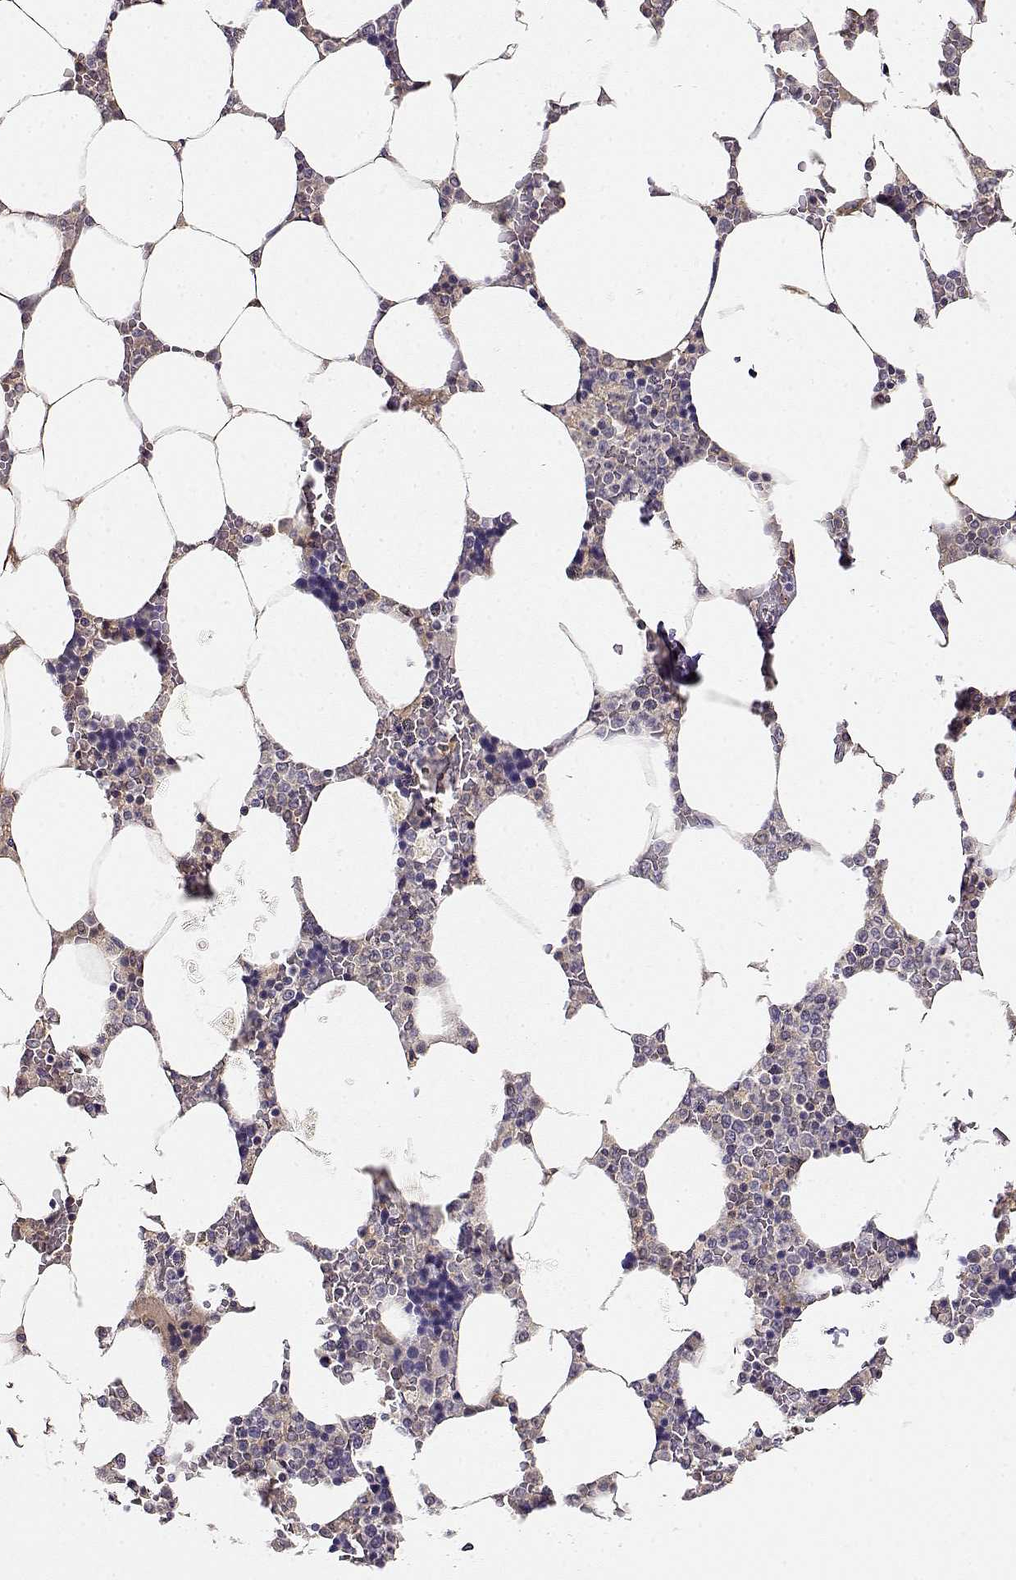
{"staining": {"intensity": "negative", "quantity": "none", "location": "none"}, "tissue": "bone marrow", "cell_type": "Hematopoietic cells", "image_type": "normal", "snomed": [{"axis": "morphology", "description": "Normal tissue, NOS"}, {"axis": "topography", "description": "Bone marrow"}], "caption": "DAB immunohistochemical staining of benign human bone marrow shows no significant positivity in hematopoietic cells.", "gene": "TACR1", "patient": {"sex": "female", "age": 52}}